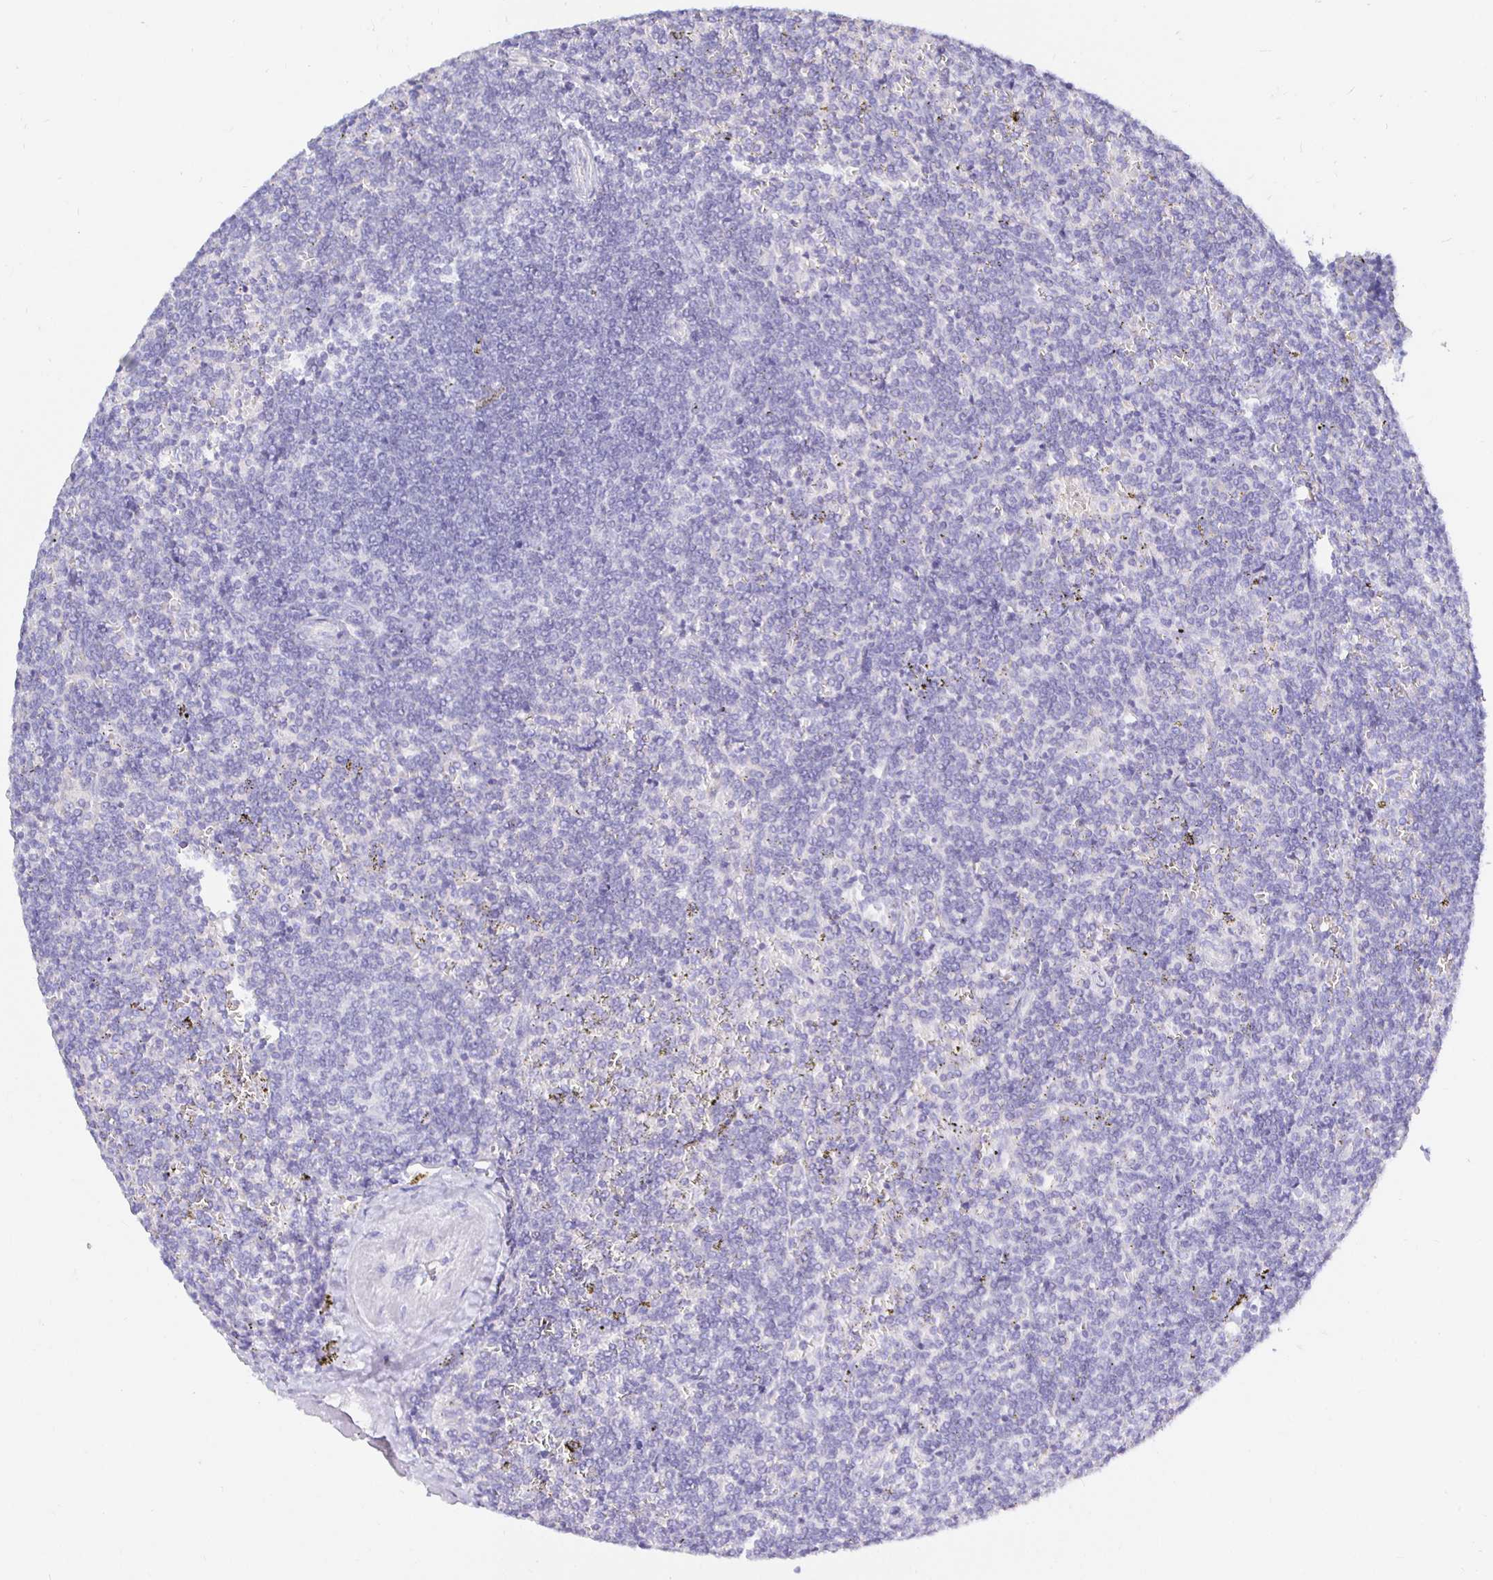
{"staining": {"intensity": "negative", "quantity": "none", "location": "none"}, "tissue": "lymphoma", "cell_type": "Tumor cells", "image_type": "cancer", "snomed": [{"axis": "morphology", "description": "Malignant lymphoma, non-Hodgkin's type, Low grade"}, {"axis": "topography", "description": "Spleen"}], "caption": "Tumor cells show no significant protein positivity in malignant lymphoma, non-Hodgkin's type (low-grade).", "gene": "UMOD", "patient": {"sex": "male", "age": 78}}